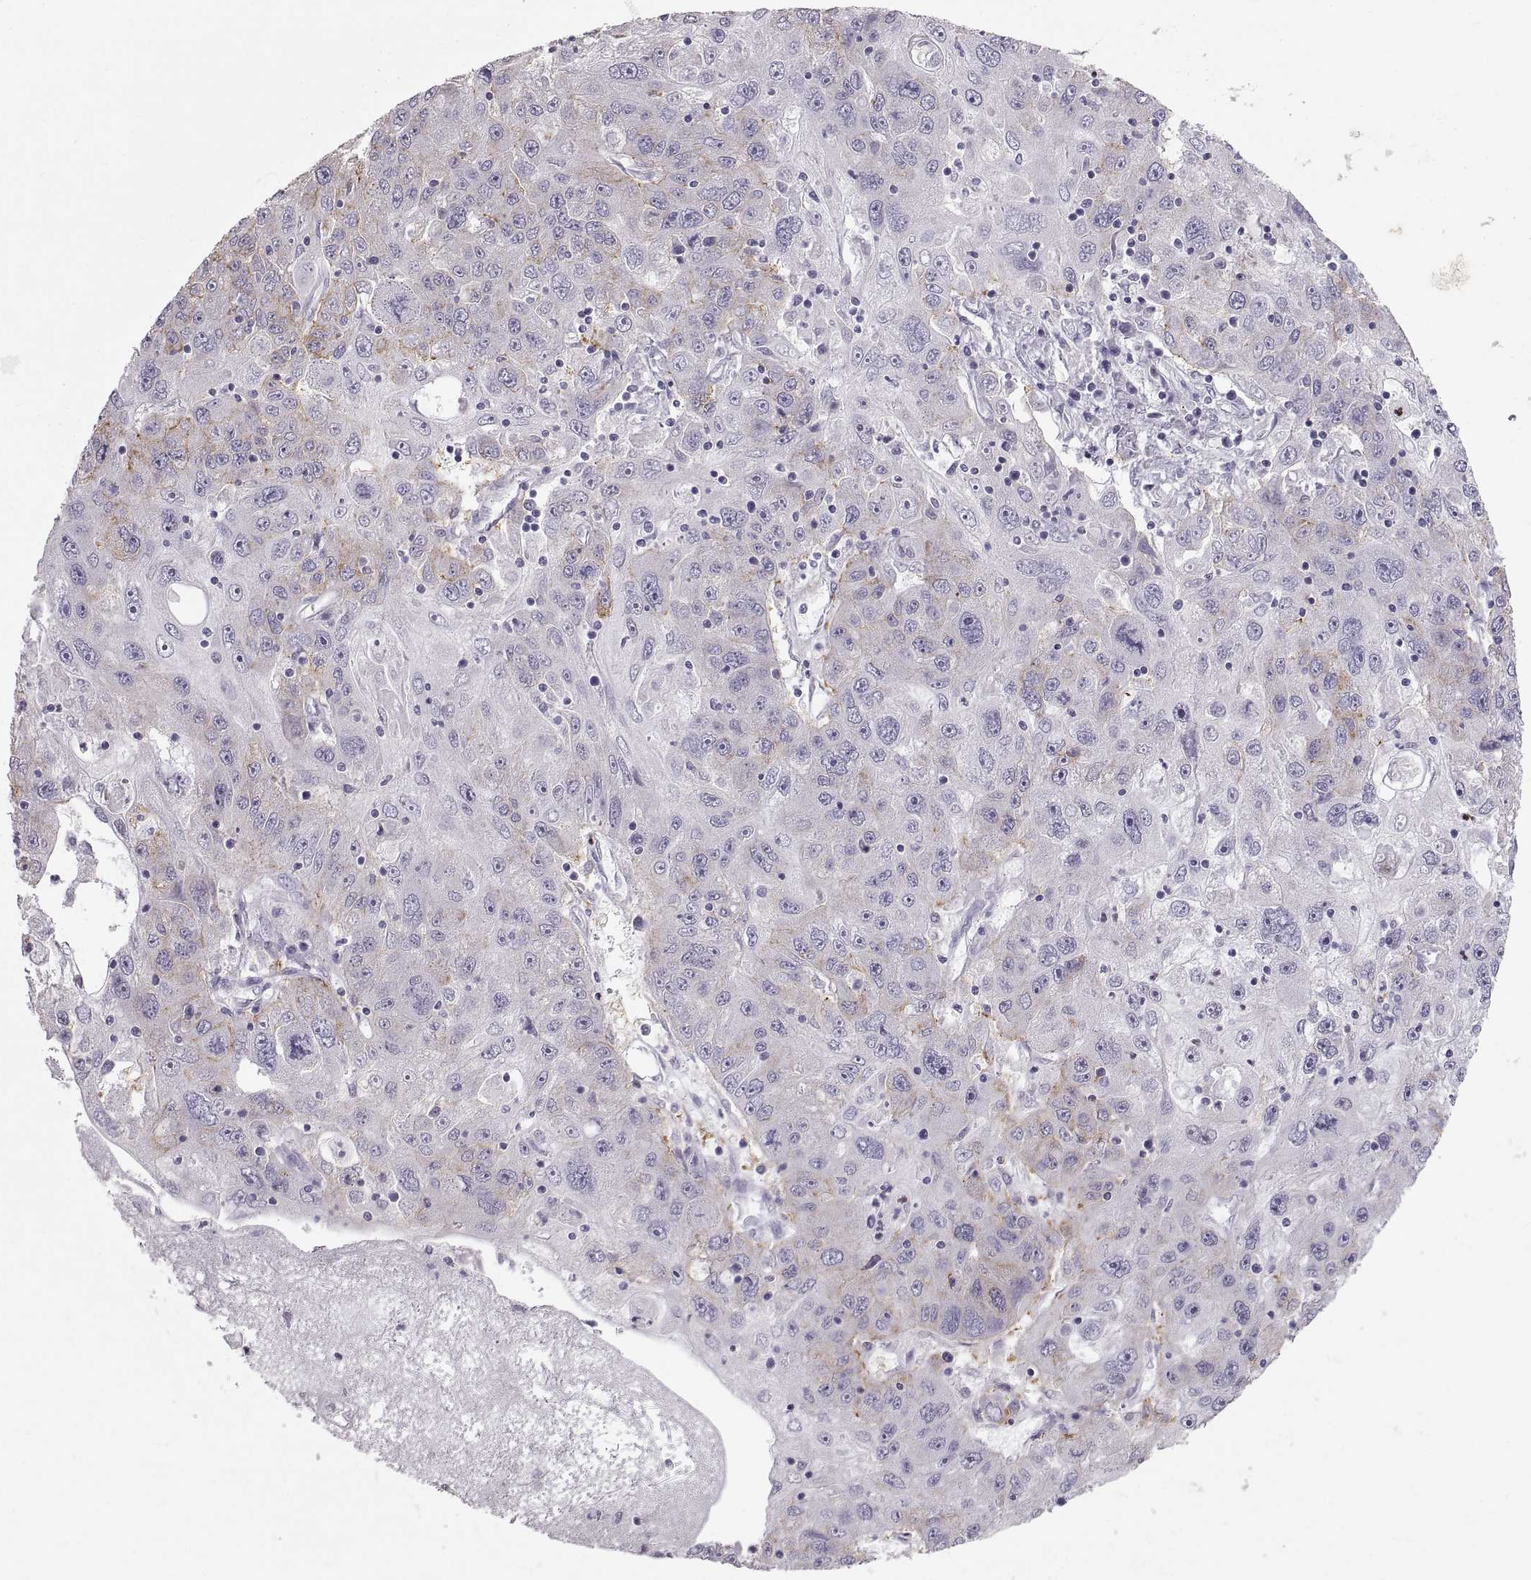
{"staining": {"intensity": "negative", "quantity": "none", "location": "none"}, "tissue": "stomach cancer", "cell_type": "Tumor cells", "image_type": "cancer", "snomed": [{"axis": "morphology", "description": "Adenocarcinoma, NOS"}, {"axis": "topography", "description": "Stomach"}], "caption": "Tumor cells are negative for brown protein staining in stomach cancer (adenocarcinoma).", "gene": "SPACDR", "patient": {"sex": "male", "age": 56}}